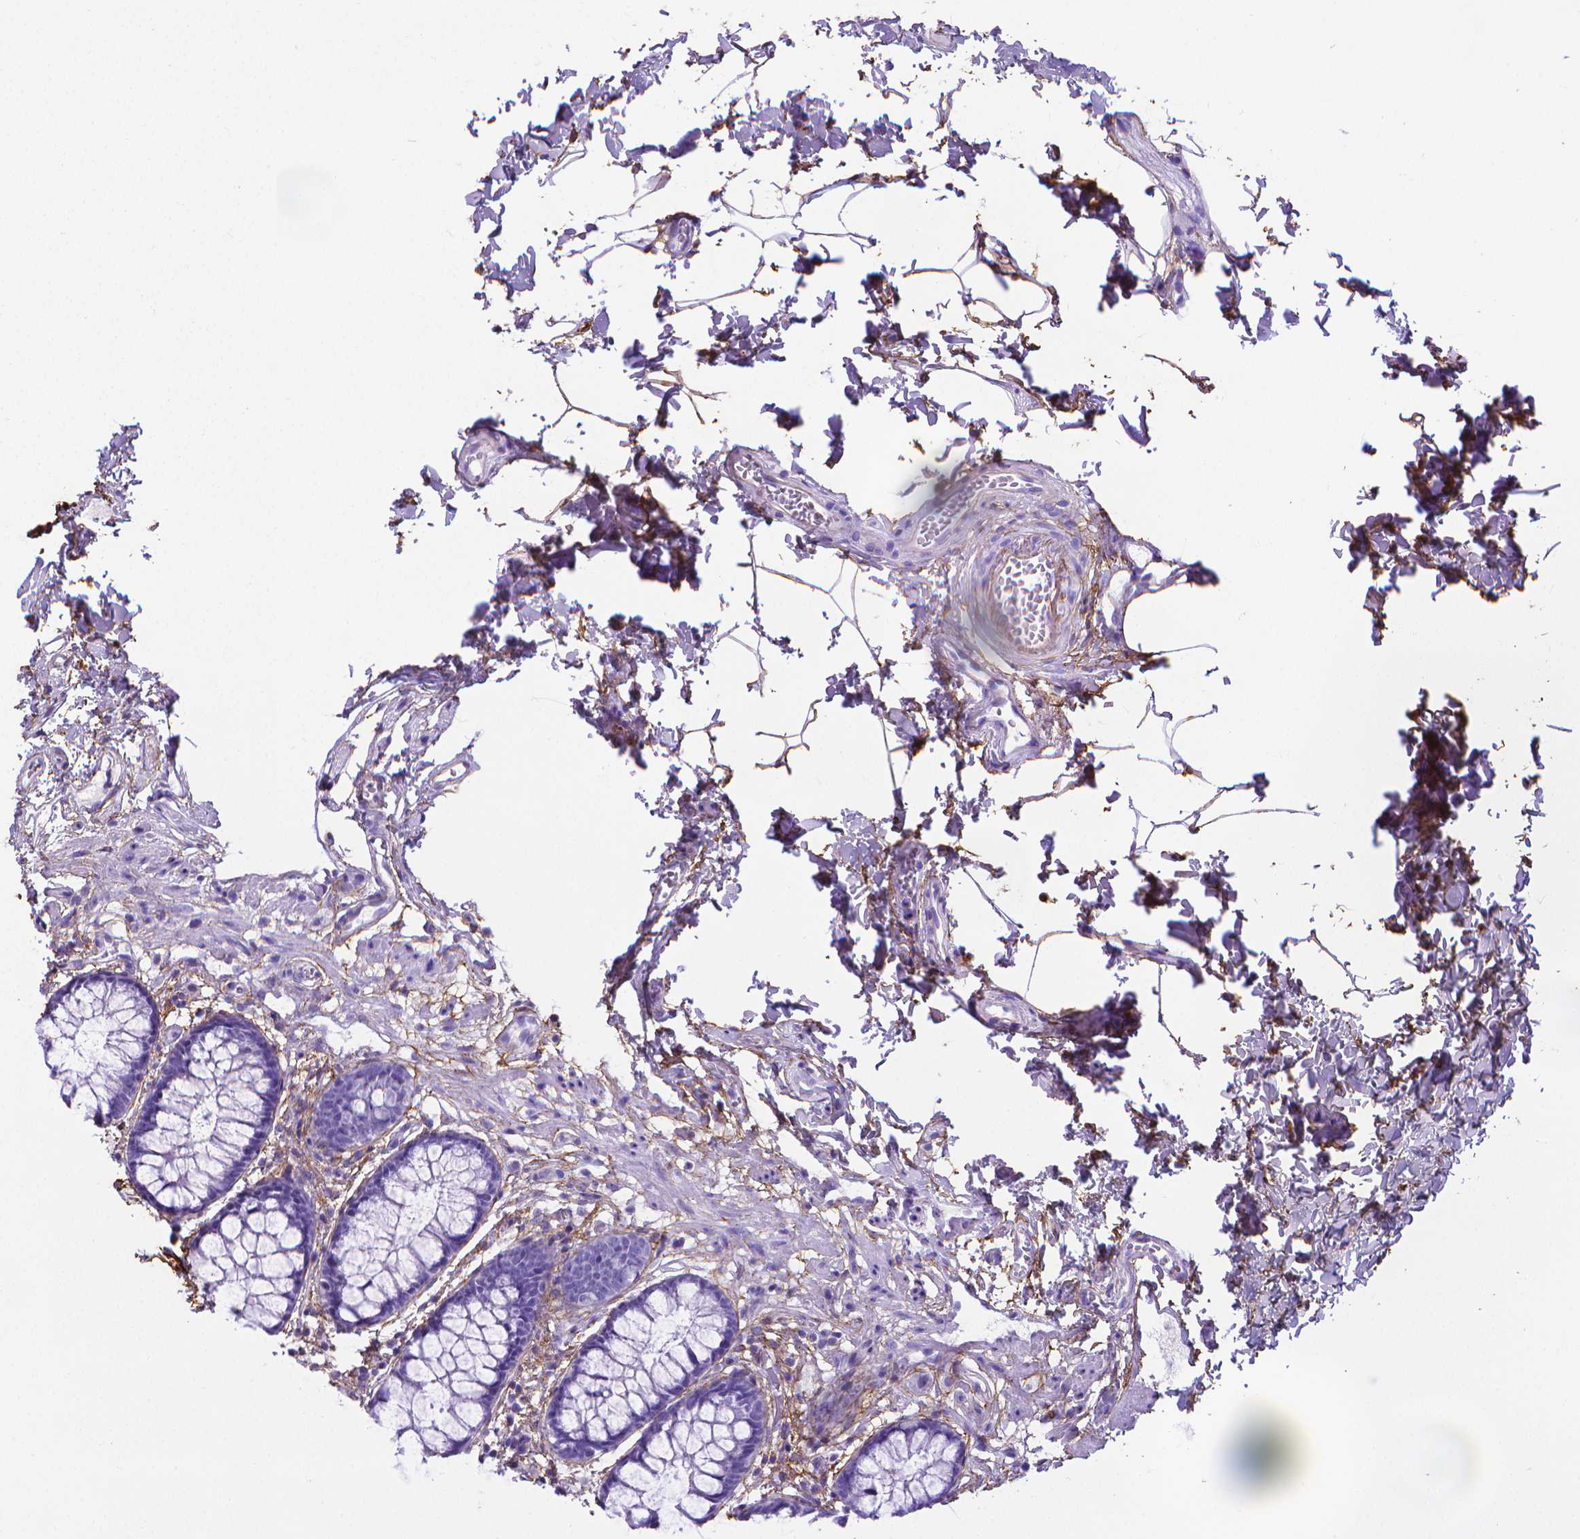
{"staining": {"intensity": "negative", "quantity": "none", "location": "none"}, "tissue": "rectum", "cell_type": "Glandular cells", "image_type": "normal", "snomed": [{"axis": "morphology", "description": "Normal tissue, NOS"}, {"axis": "topography", "description": "Rectum"}], "caption": "This is a micrograph of IHC staining of benign rectum, which shows no staining in glandular cells.", "gene": "MFAP2", "patient": {"sex": "female", "age": 62}}